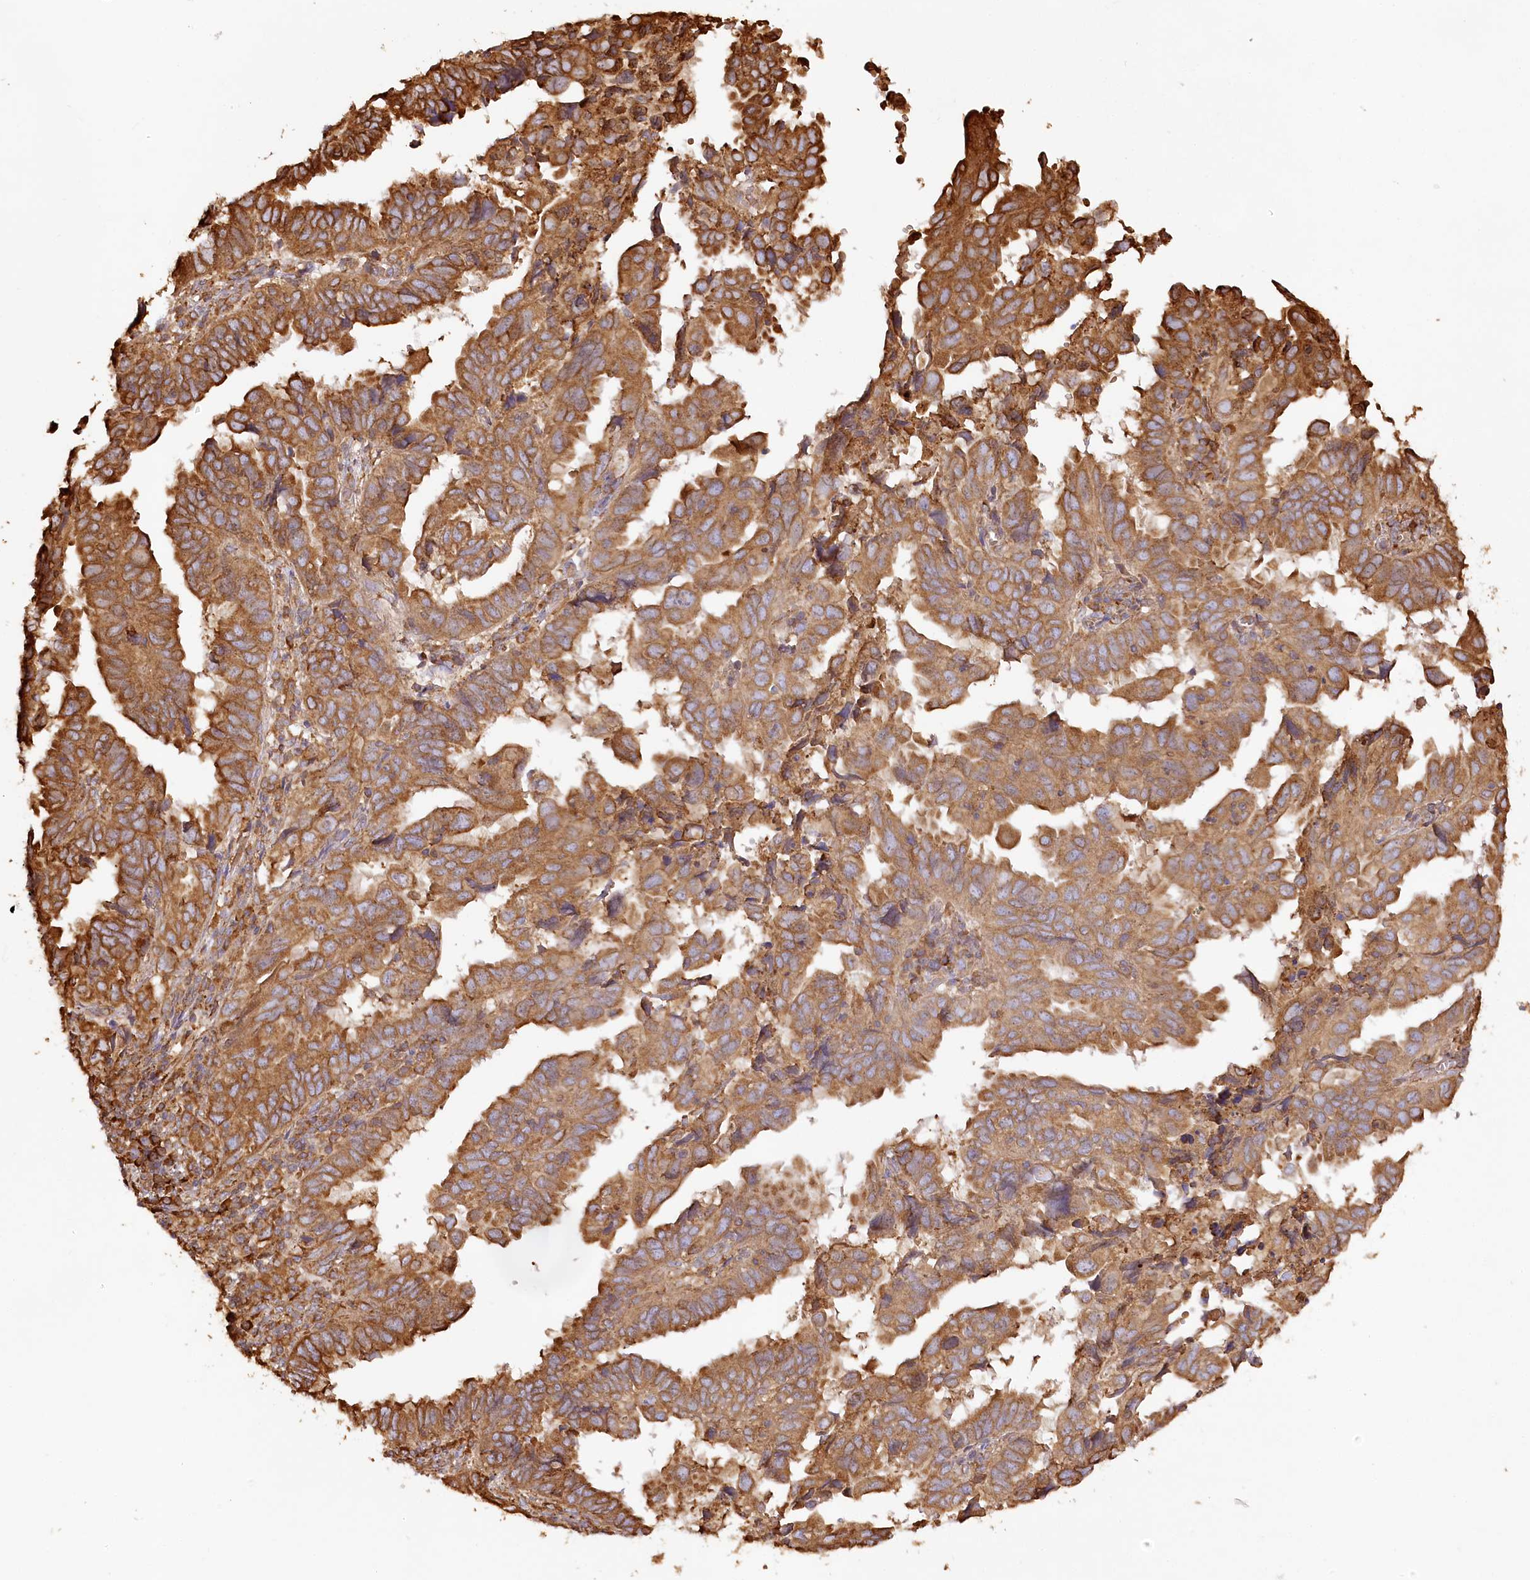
{"staining": {"intensity": "strong", "quantity": ">75%", "location": "cytoplasmic/membranous"}, "tissue": "endometrial cancer", "cell_type": "Tumor cells", "image_type": "cancer", "snomed": [{"axis": "morphology", "description": "Adenocarcinoma, NOS"}, {"axis": "topography", "description": "Uterus"}], "caption": "This is an image of immunohistochemistry staining of adenocarcinoma (endometrial), which shows strong positivity in the cytoplasmic/membranous of tumor cells.", "gene": "ACAP2", "patient": {"sex": "female", "age": 77}}